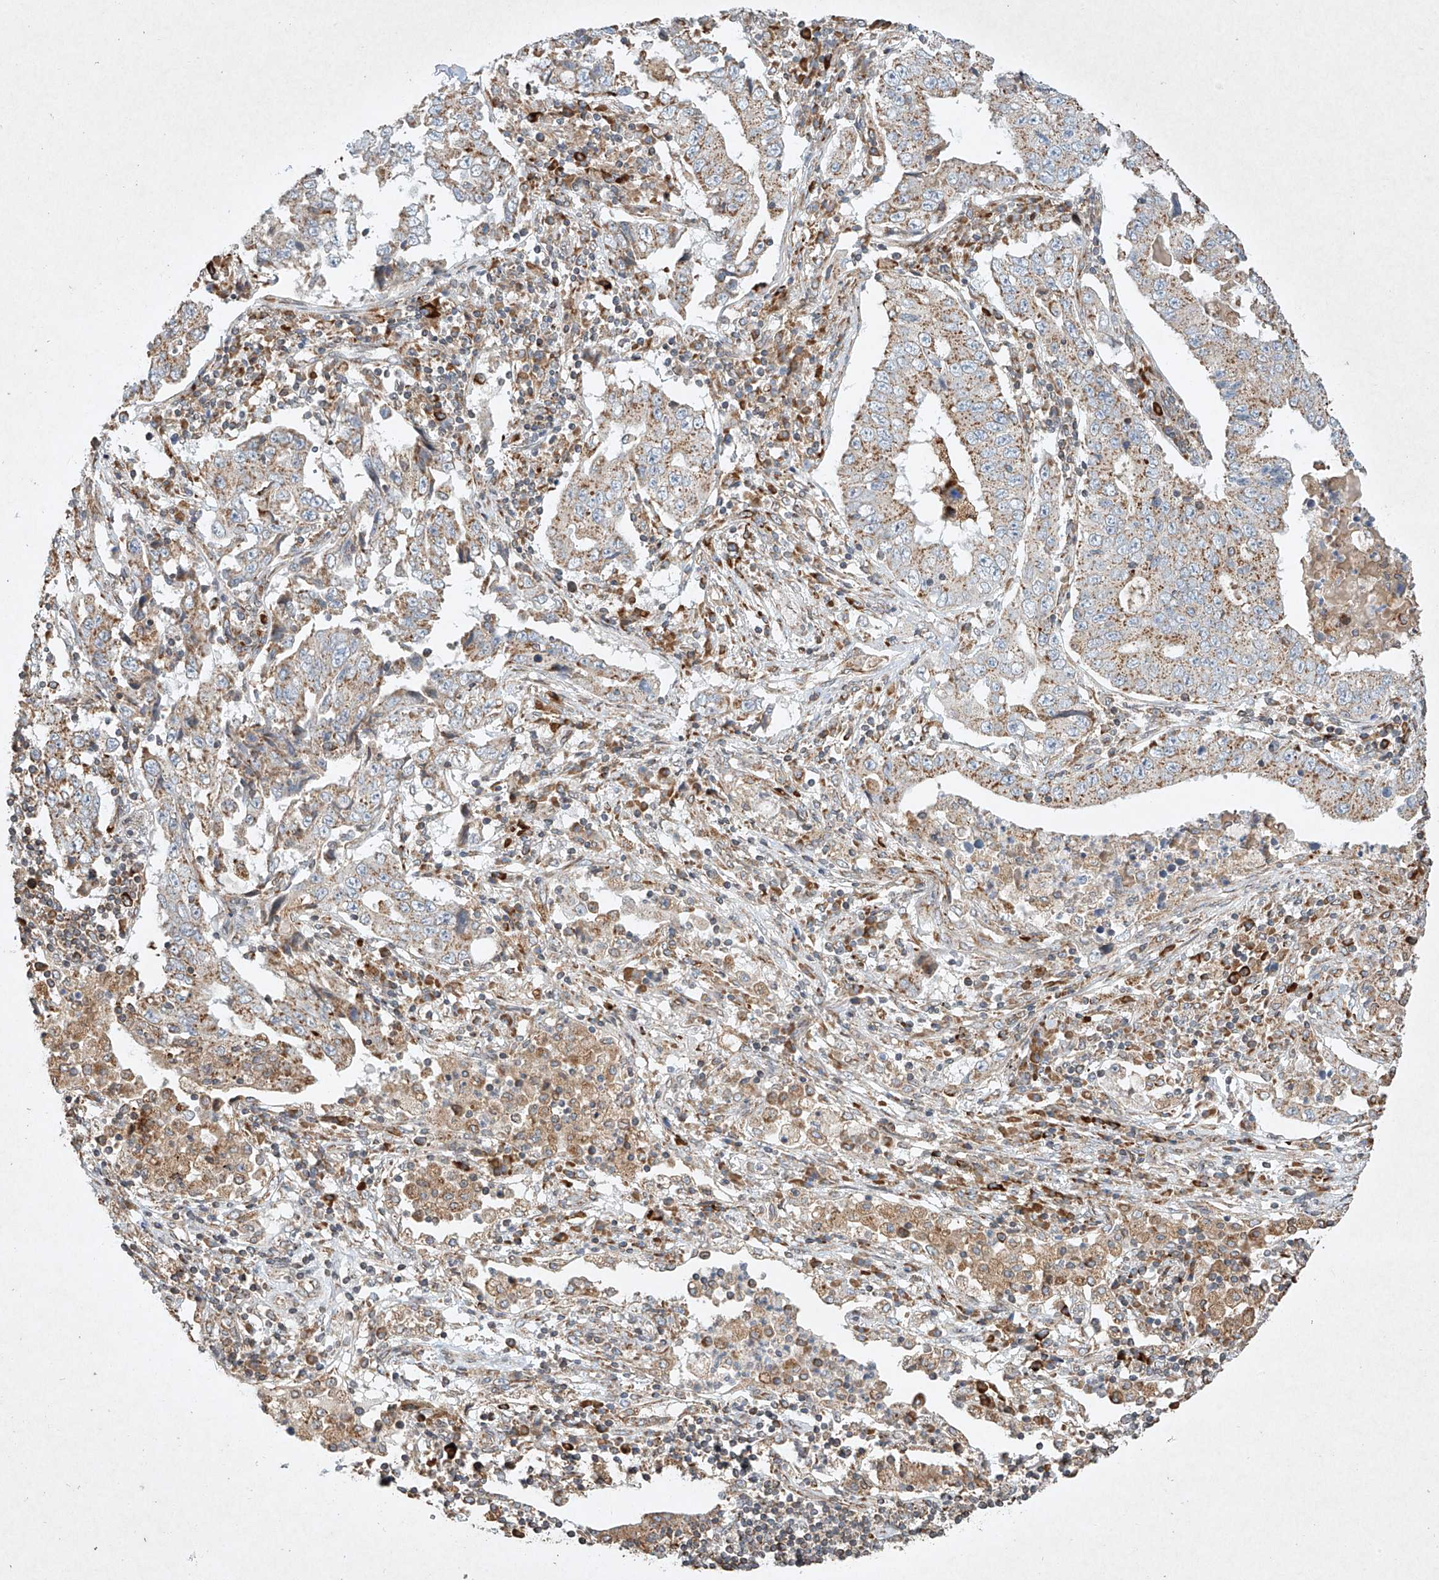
{"staining": {"intensity": "moderate", "quantity": ">75%", "location": "cytoplasmic/membranous"}, "tissue": "lung cancer", "cell_type": "Tumor cells", "image_type": "cancer", "snomed": [{"axis": "morphology", "description": "Adenocarcinoma, NOS"}, {"axis": "topography", "description": "Lung"}], "caption": "Protein staining of lung cancer (adenocarcinoma) tissue displays moderate cytoplasmic/membranous staining in about >75% of tumor cells. (Stains: DAB (3,3'-diaminobenzidine) in brown, nuclei in blue, Microscopy: brightfield microscopy at high magnification).", "gene": "SEMA3B", "patient": {"sex": "female", "age": 51}}